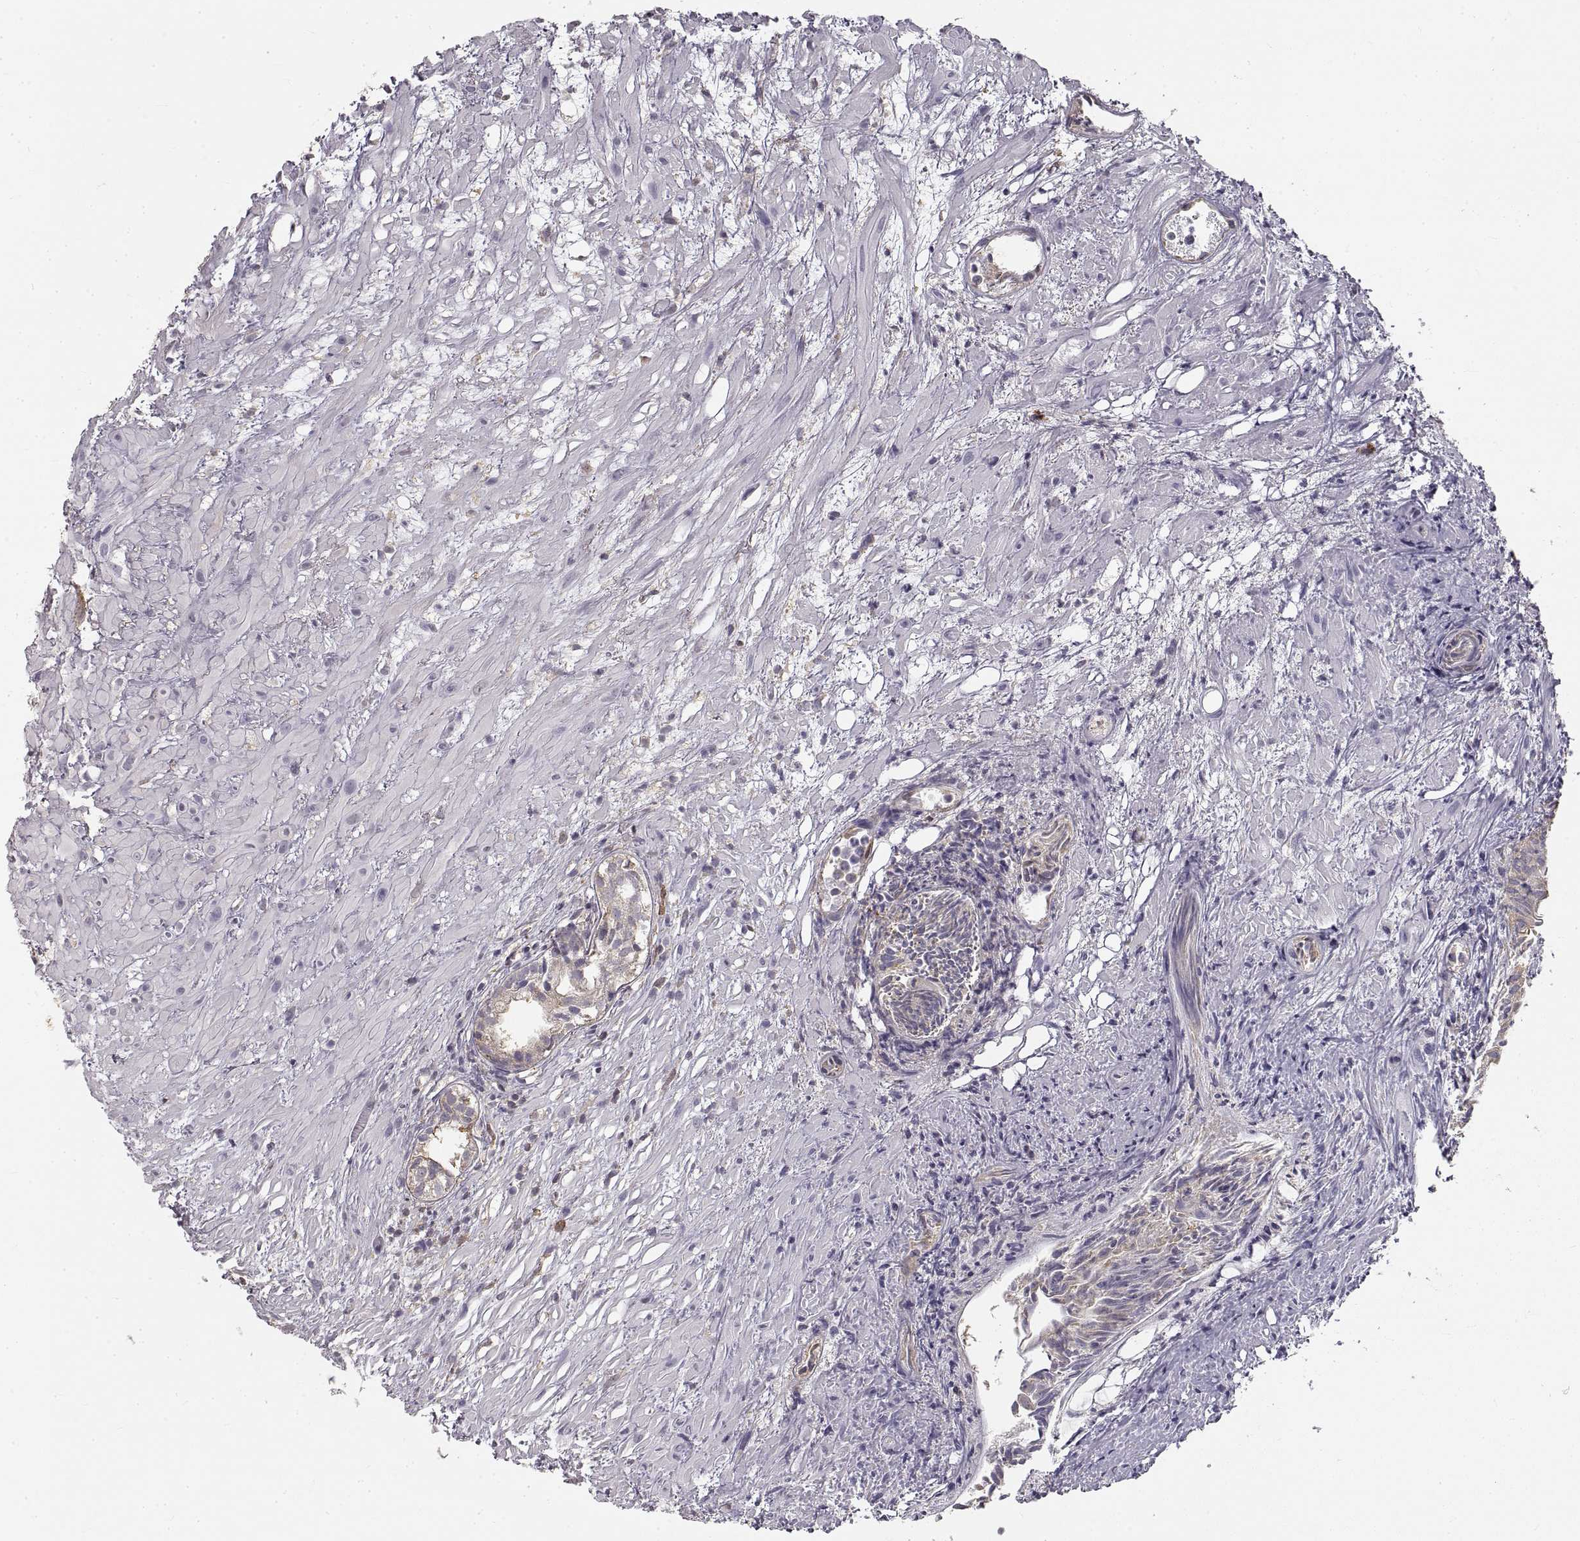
{"staining": {"intensity": "weak", "quantity": "<25%", "location": "cytoplasmic/membranous"}, "tissue": "prostate cancer", "cell_type": "Tumor cells", "image_type": "cancer", "snomed": [{"axis": "morphology", "description": "Adenocarcinoma, High grade"}, {"axis": "topography", "description": "Prostate"}], "caption": "The immunohistochemistry (IHC) photomicrograph has no significant staining in tumor cells of prostate cancer tissue.", "gene": "HSP90AB1", "patient": {"sex": "male", "age": 79}}